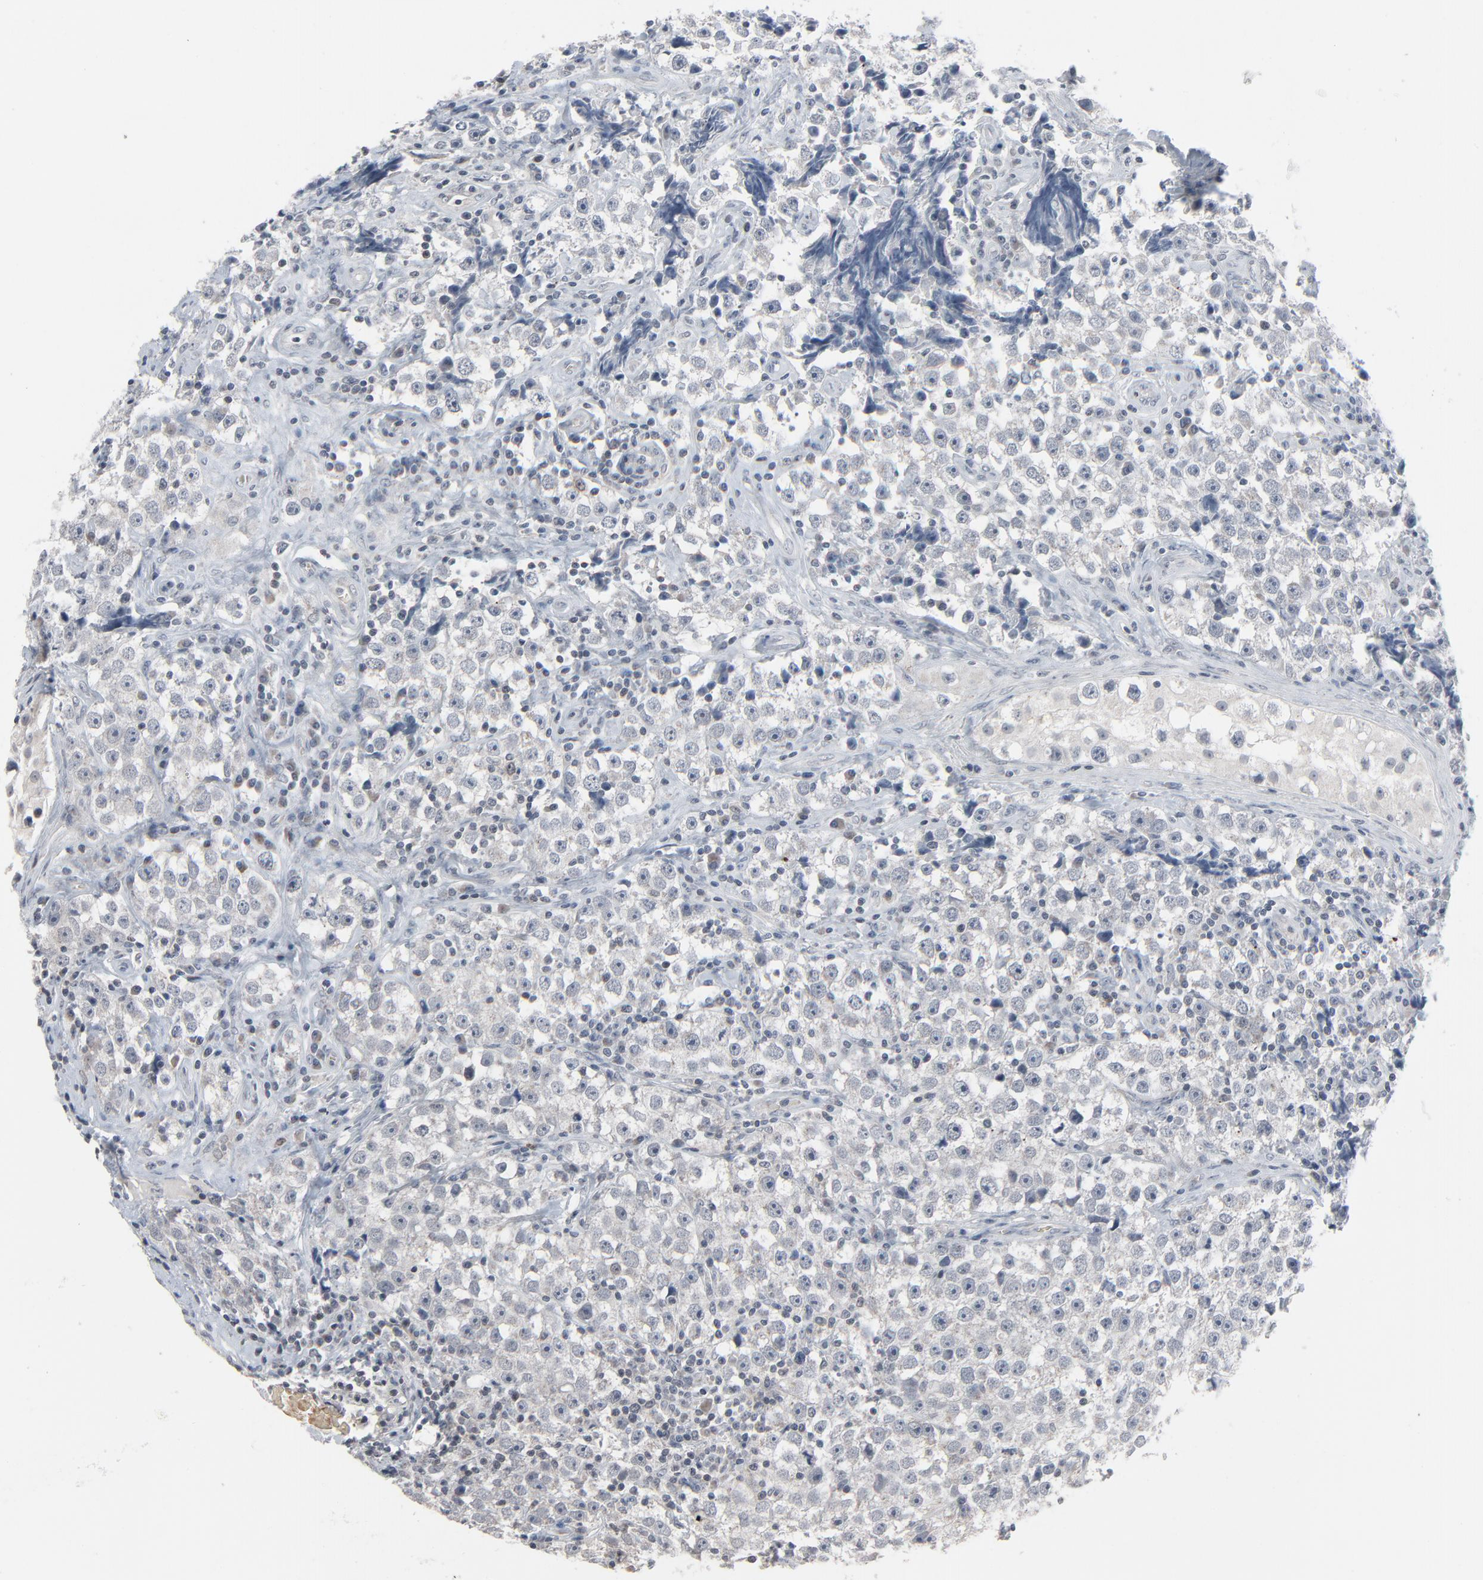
{"staining": {"intensity": "negative", "quantity": "none", "location": "none"}, "tissue": "testis cancer", "cell_type": "Tumor cells", "image_type": "cancer", "snomed": [{"axis": "morphology", "description": "Seminoma, NOS"}, {"axis": "topography", "description": "Testis"}], "caption": "Immunohistochemical staining of human testis seminoma demonstrates no significant staining in tumor cells. (DAB immunohistochemistry with hematoxylin counter stain).", "gene": "SAGE1", "patient": {"sex": "male", "age": 32}}